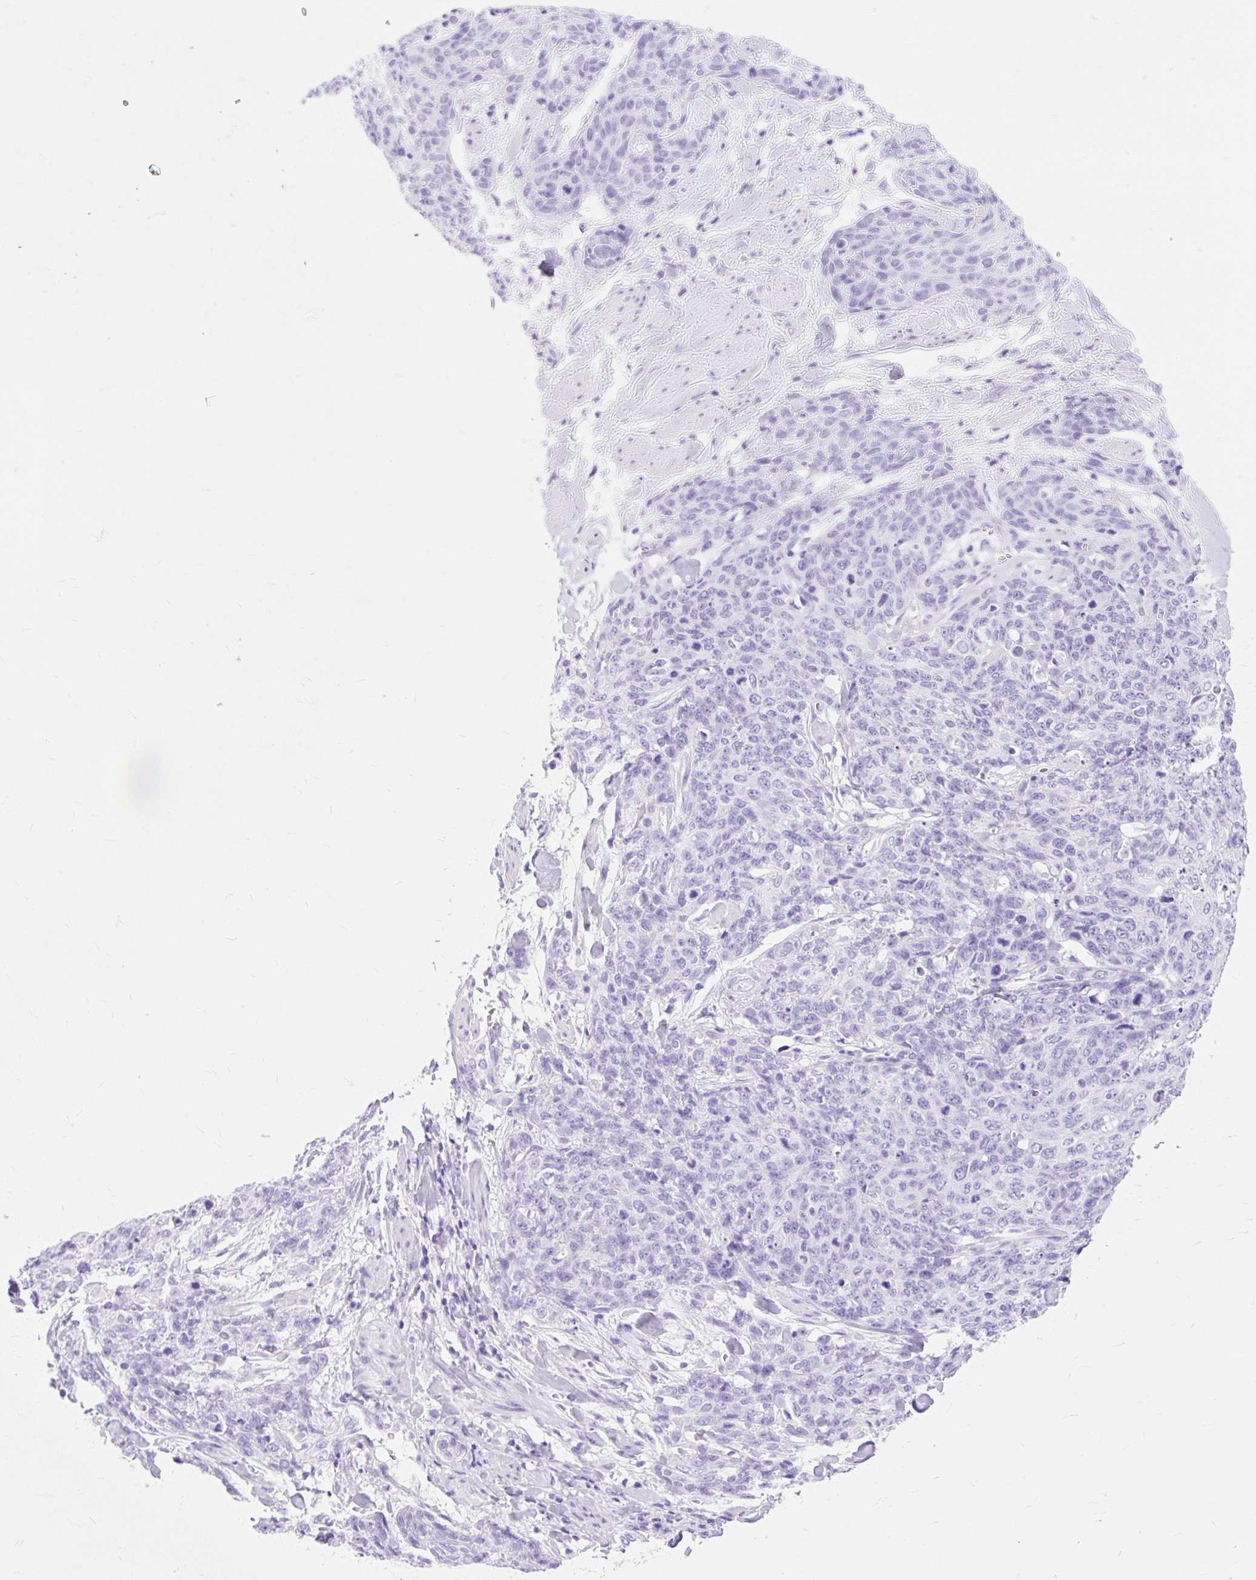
{"staining": {"intensity": "negative", "quantity": "none", "location": "none"}, "tissue": "skin cancer", "cell_type": "Tumor cells", "image_type": "cancer", "snomed": [{"axis": "morphology", "description": "Squamous cell carcinoma, NOS"}, {"axis": "topography", "description": "Skin"}, {"axis": "topography", "description": "Vulva"}], "caption": "Immunohistochemistry photomicrograph of skin cancer stained for a protein (brown), which reveals no positivity in tumor cells. (DAB (3,3'-diaminobenzidine) IHC with hematoxylin counter stain).", "gene": "MBP", "patient": {"sex": "female", "age": 85}}